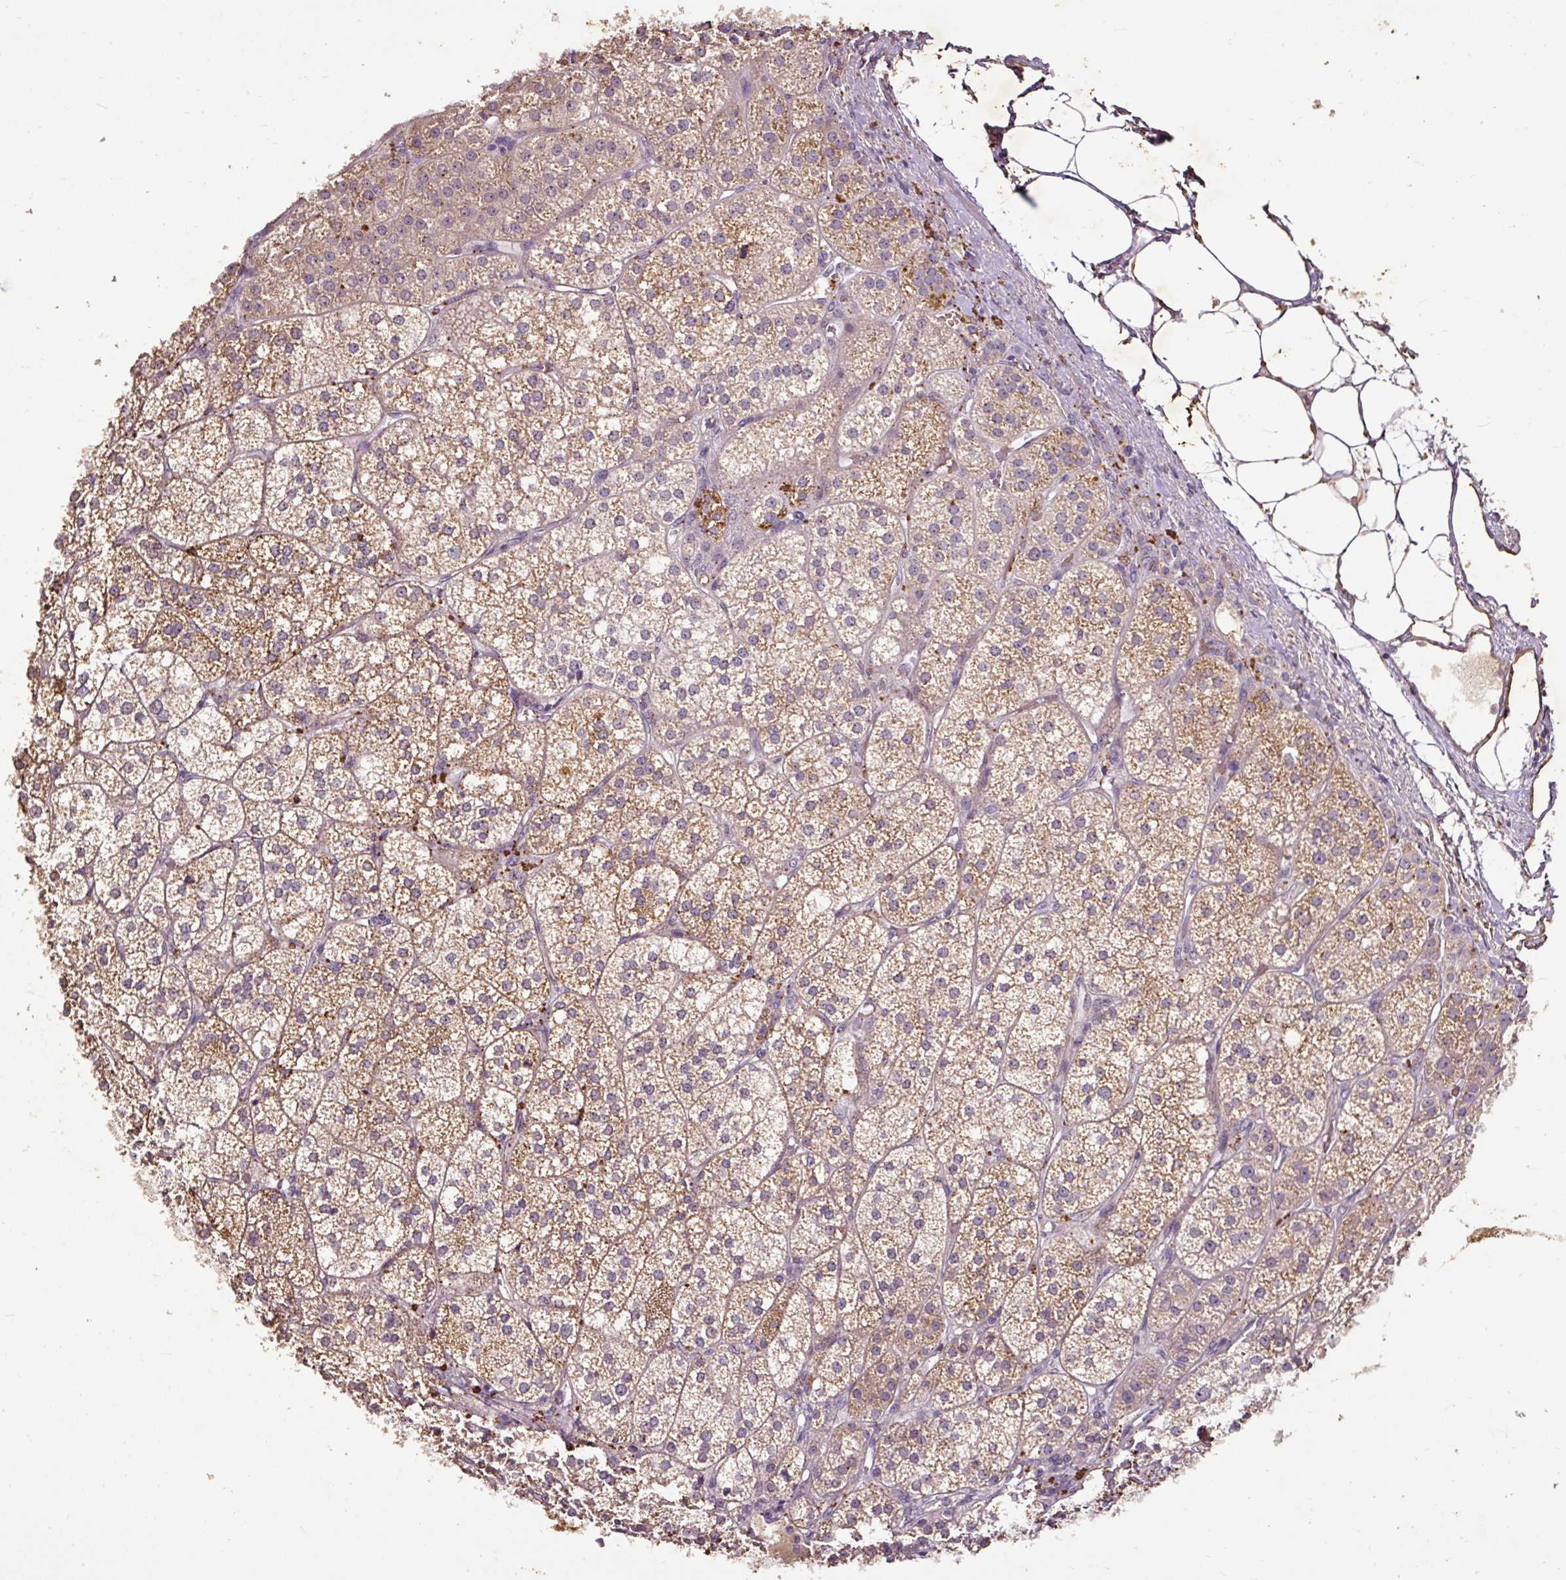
{"staining": {"intensity": "weak", "quantity": ">75%", "location": "cytoplasmic/membranous"}, "tissue": "adrenal gland", "cell_type": "Glandular cells", "image_type": "normal", "snomed": [{"axis": "morphology", "description": "Normal tissue, NOS"}, {"axis": "topography", "description": "Adrenal gland"}], "caption": "Immunohistochemistry (IHC) micrograph of benign adrenal gland: human adrenal gland stained using IHC displays low levels of weak protein expression localized specifically in the cytoplasmic/membranous of glandular cells, appearing as a cytoplasmic/membranous brown color.", "gene": "LRTM2", "patient": {"sex": "female", "age": 60}}